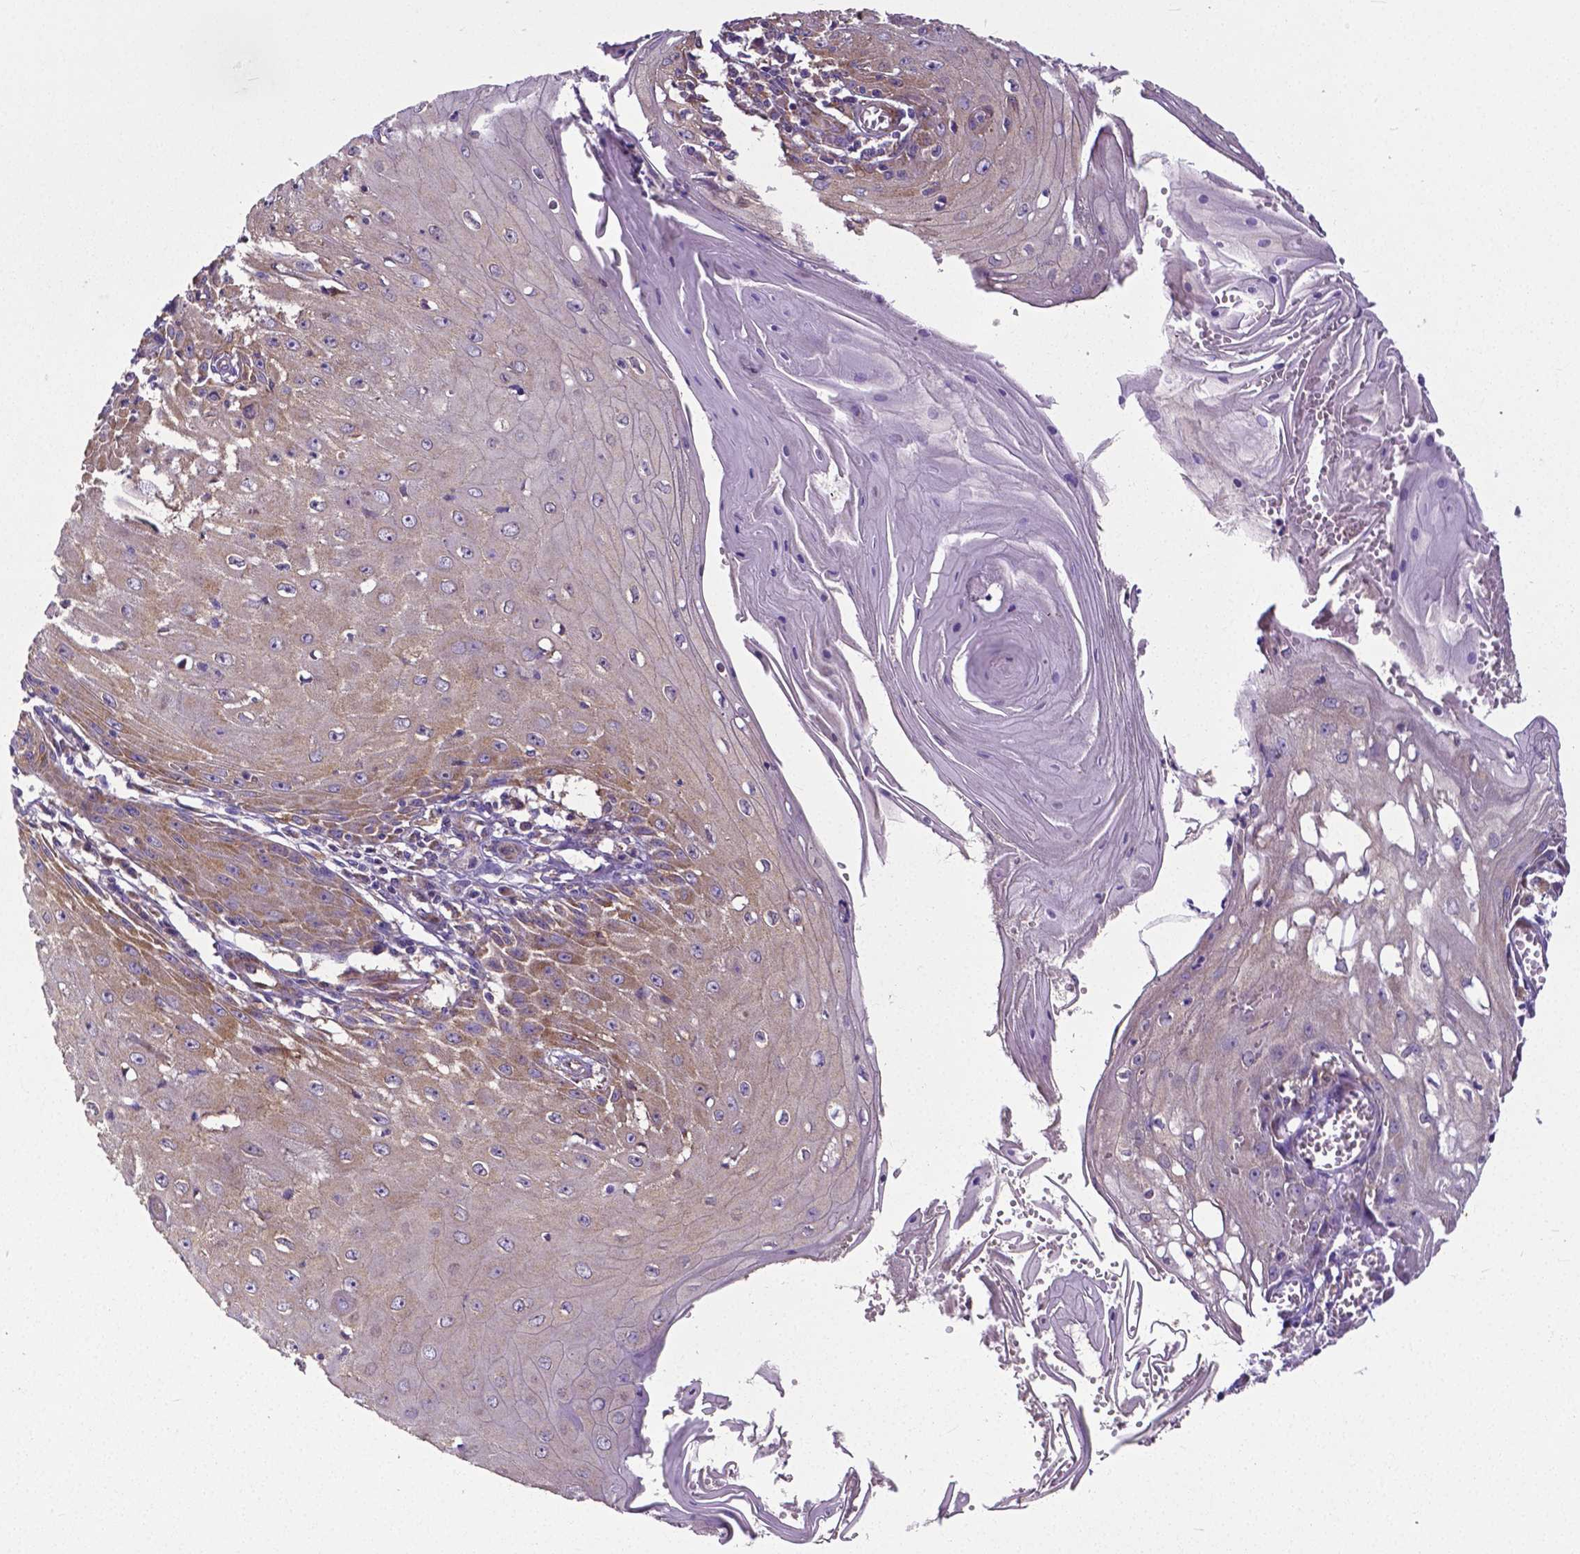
{"staining": {"intensity": "weak", "quantity": "<25%", "location": "cytoplasmic/membranous"}, "tissue": "skin cancer", "cell_type": "Tumor cells", "image_type": "cancer", "snomed": [{"axis": "morphology", "description": "Squamous cell carcinoma, NOS"}, {"axis": "topography", "description": "Skin"}], "caption": "The photomicrograph reveals no significant staining in tumor cells of squamous cell carcinoma (skin).", "gene": "DICER1", "patient": {"sex": "female", "age": 73}}